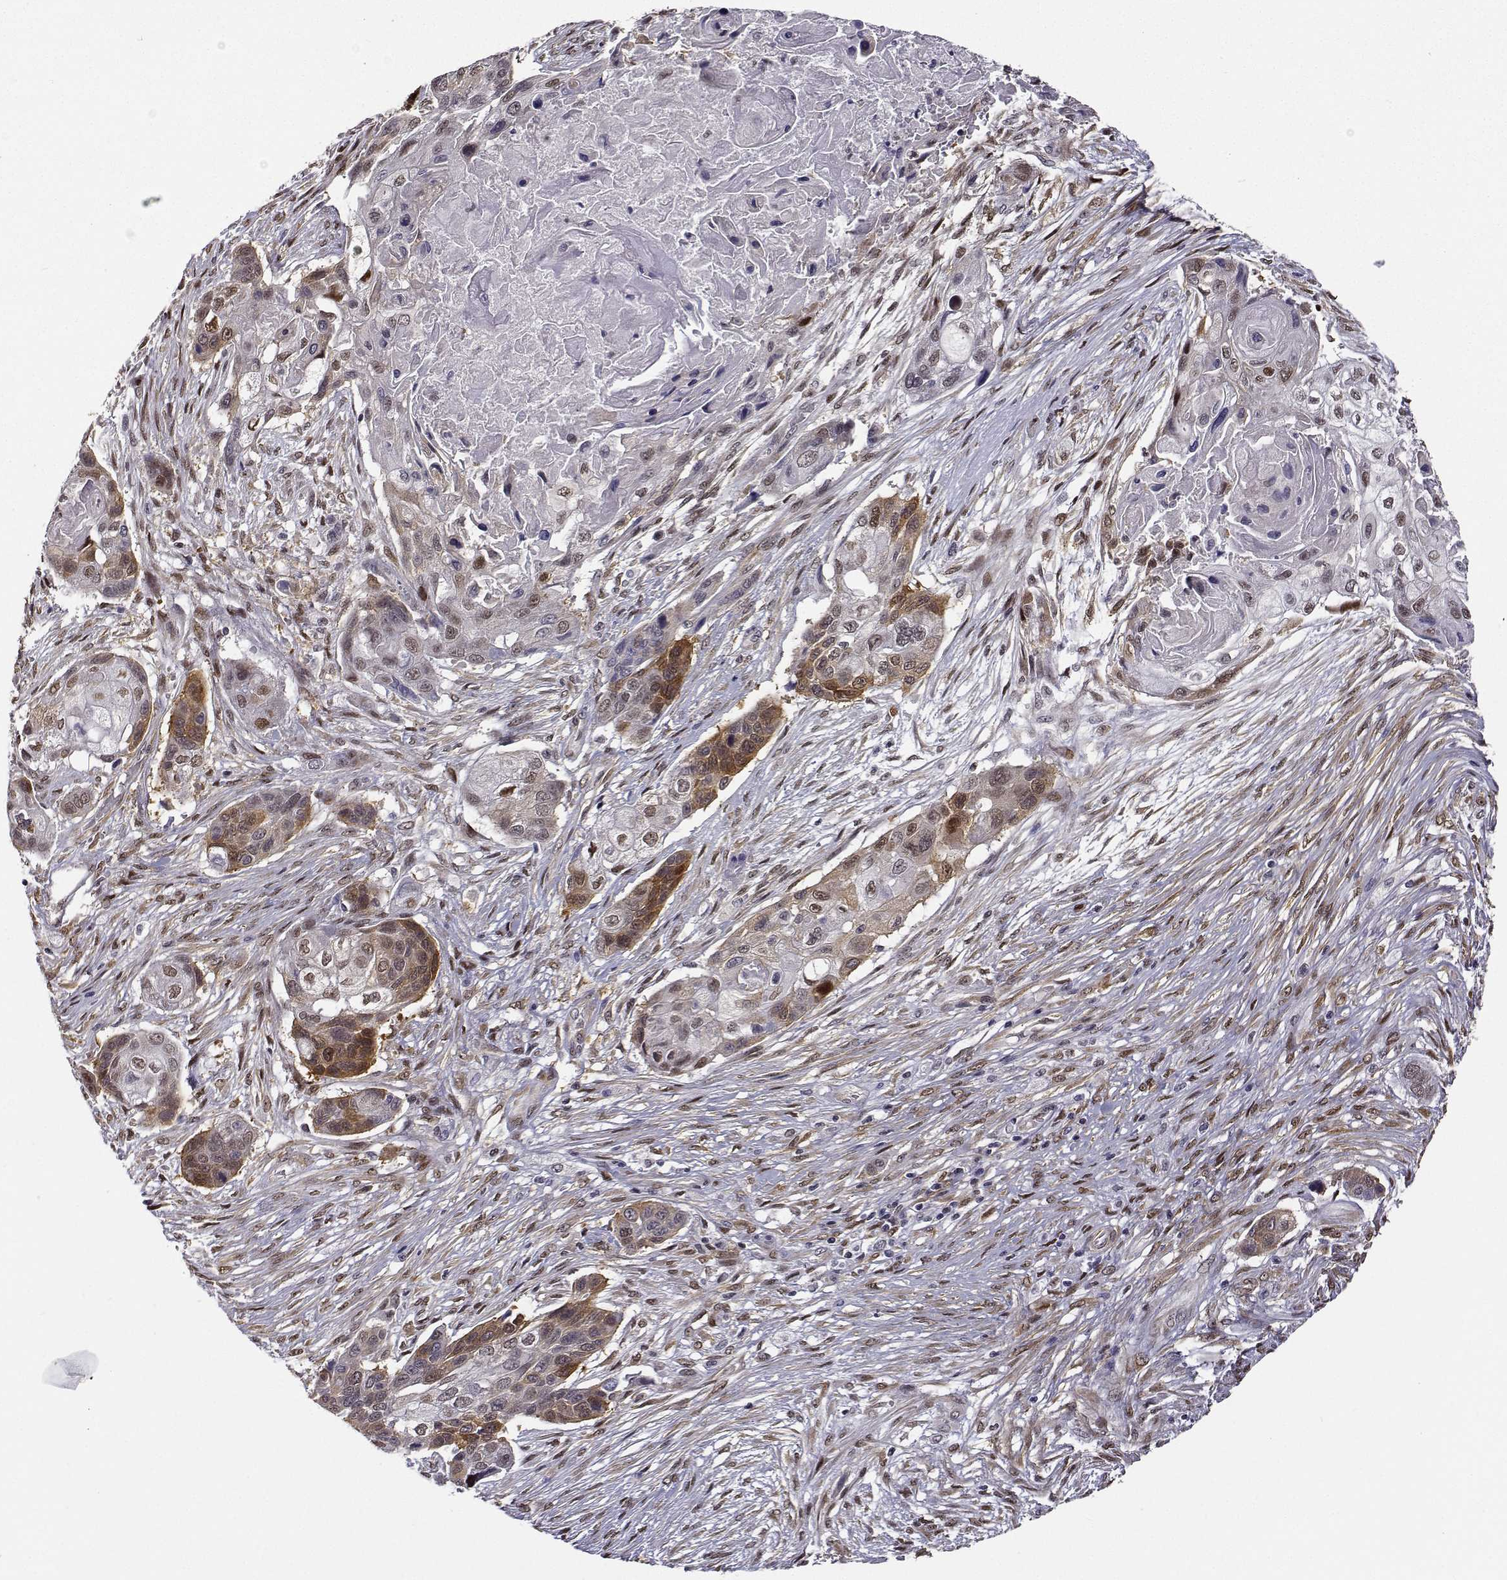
{"staining": {"intensity": "moderate", "quantity": ">75%", "location": "cytoplasmic/membranous,nuclear"}, "tissue": "lung cancer", "cell_type": "Tumor cells", "image_type": "cancer", "snomed": [{"axis": "morphology", "description": "Squamous cell carcinoma, NOS"}, {"axis": "topography", "description": "Lung"}], "caption": "This micrograph displays lung squamous cell carcinoma stained with IHC to label a protein in brown. The cytoplasmic/membranous and nuclear of tumor cells show moderate positivity for the protein. Nuclei are counter-stained blue.", "gene": "PHGDH", "patient": {"sex": "male", "age": 69}}